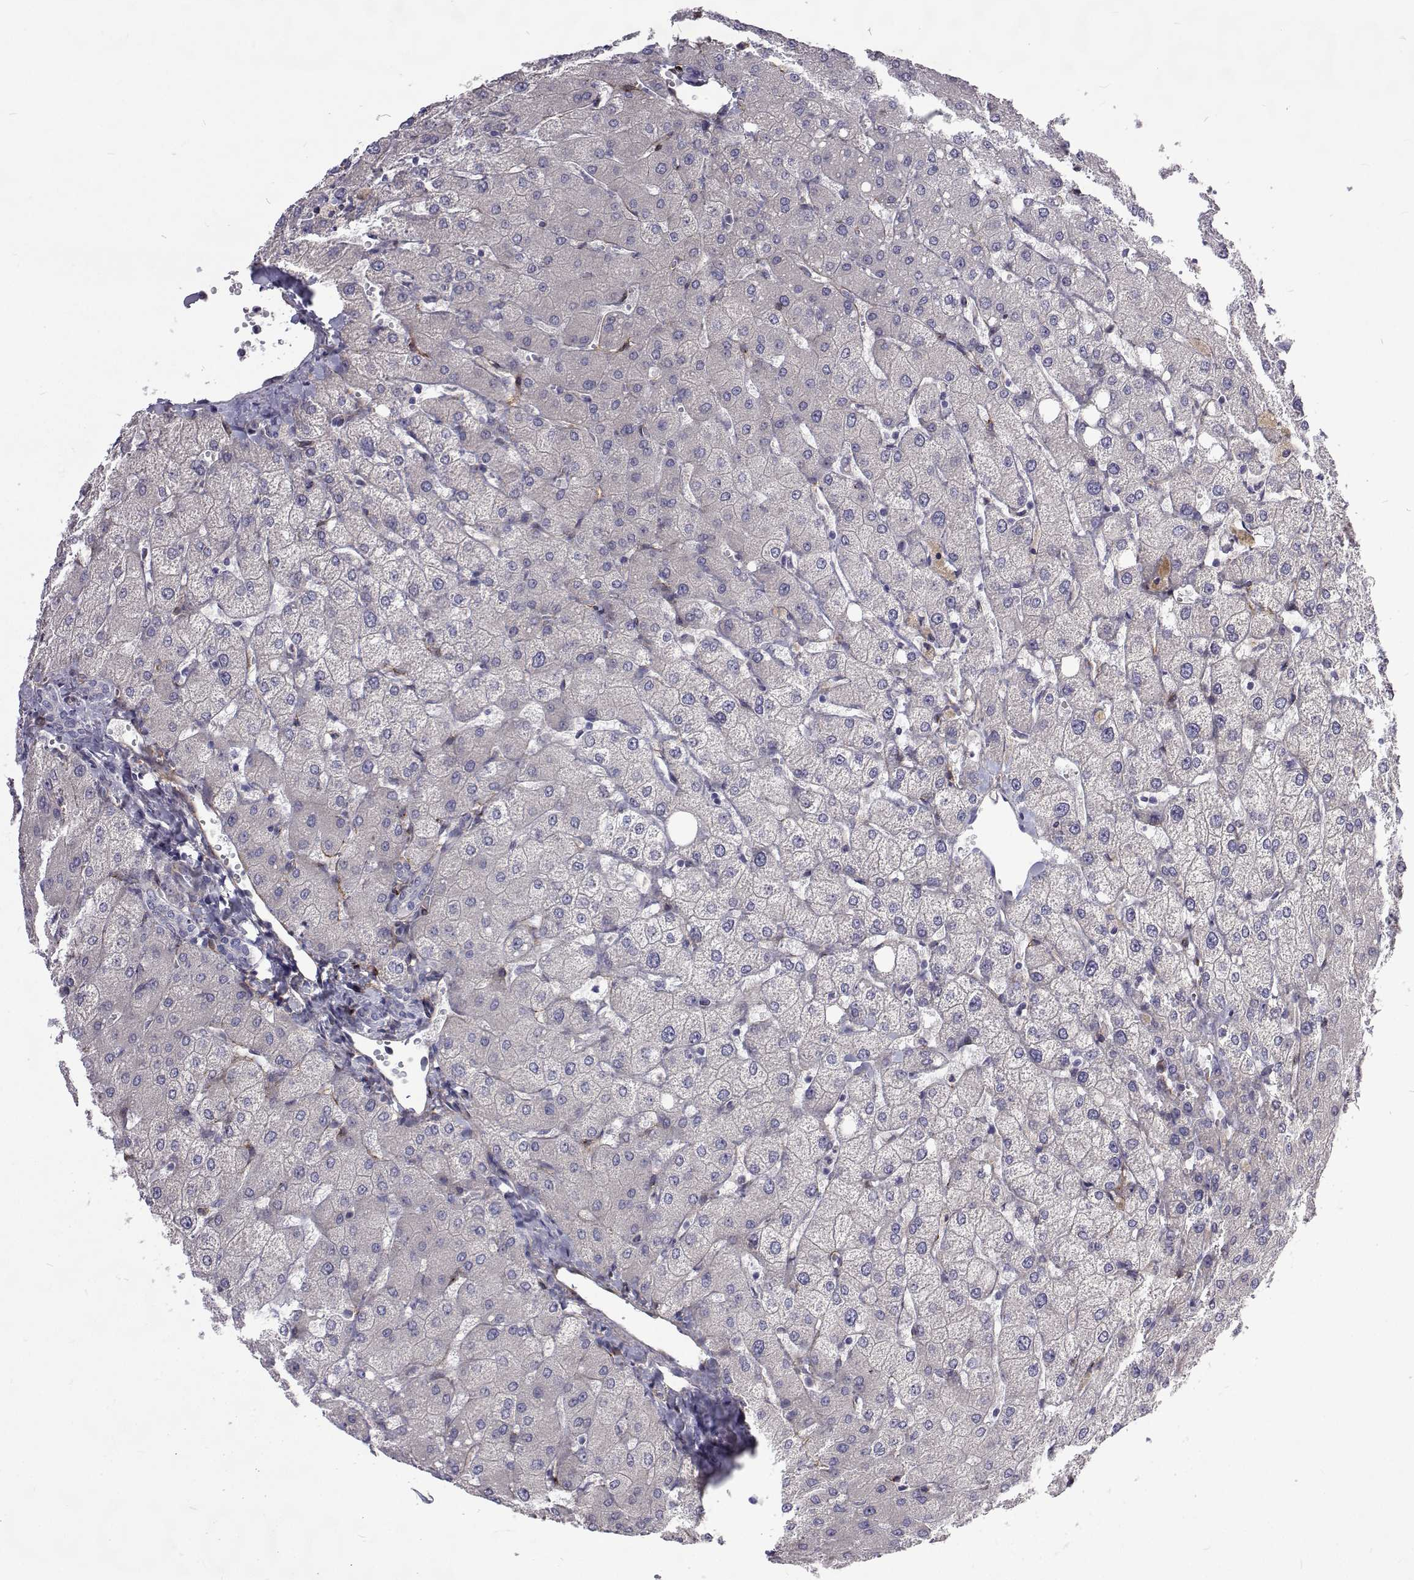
{"staining": {"intensity": "negative", "quantity": "none", "location": "none"}, "tissue": "liver", "cell_type": "Cholangiocytes", "image_type": "normal", "snomed": [{"axis": "morphology", "description": "Normal tissue, NOS"}, {"axis": "topography", "description": "Liver"}], "caption": "This is an immunohistochemistry (IHC) histopathology image of unremarkable human liver. There is no expression in cholangiocytes.", "gene": "NPR3", "patient": {"sex": "female", "age": 54}}